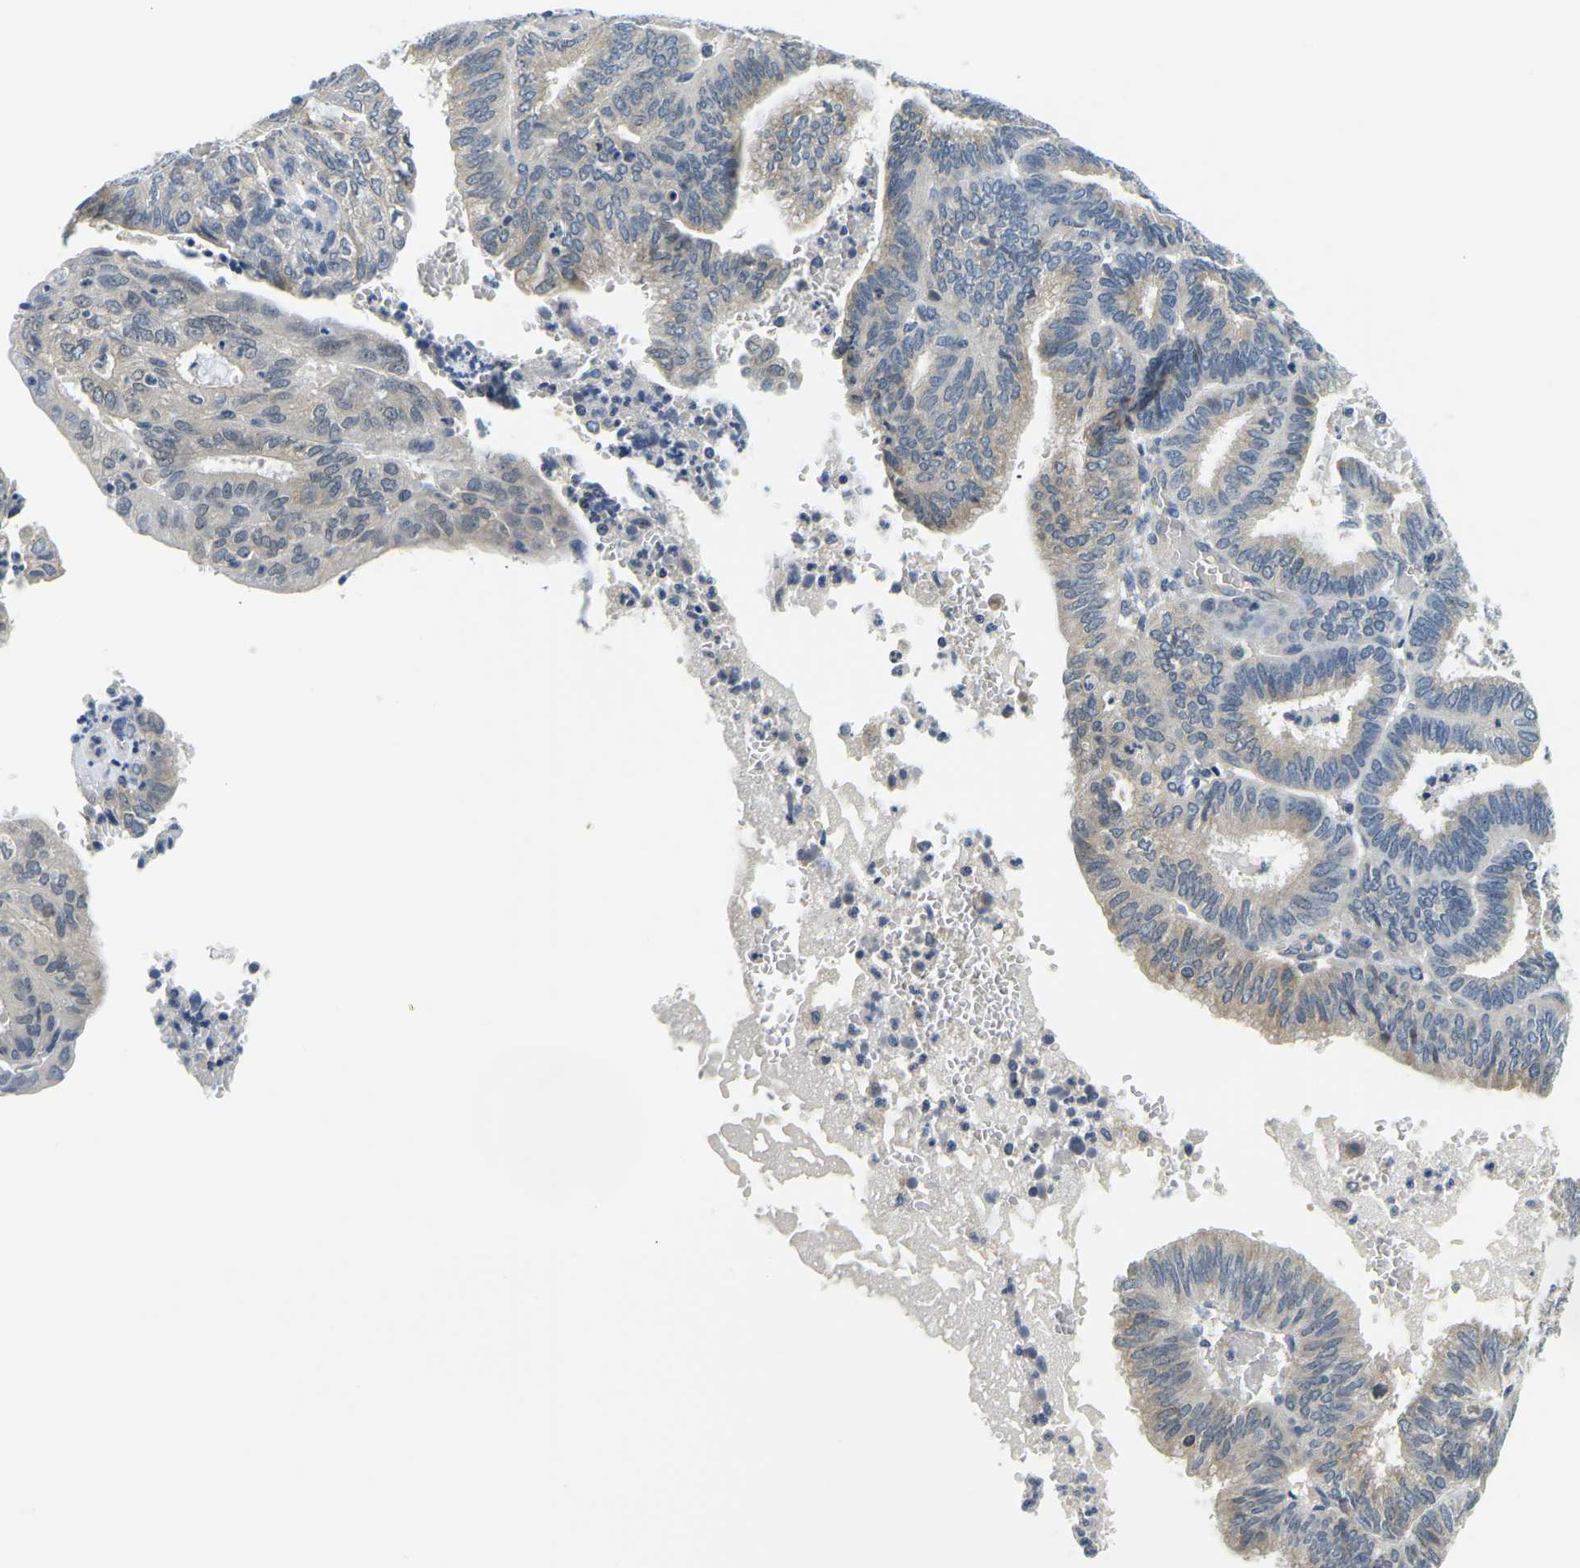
{"staining": {"intensity": "weak", "quantity": "<25%", "location": "cytoplasmic/membranous"}, "tissue": "endometrial cancer", "cell_type": "Tumor cells", "image_type": "cancer", "snomed": [{"axis": "morphology", "description": "Adenocarcinoma, NOS"}, {"axis": "topography", "description": "Uterus"}], "caption": "DAB (3,3'-diaminobenzidine) immunohistochemical staining of human endometrial cancer demonstrates no significant expression in tumor cells.", "gene": "RRP1", "patient": {"sex": "female", "age": 60}}